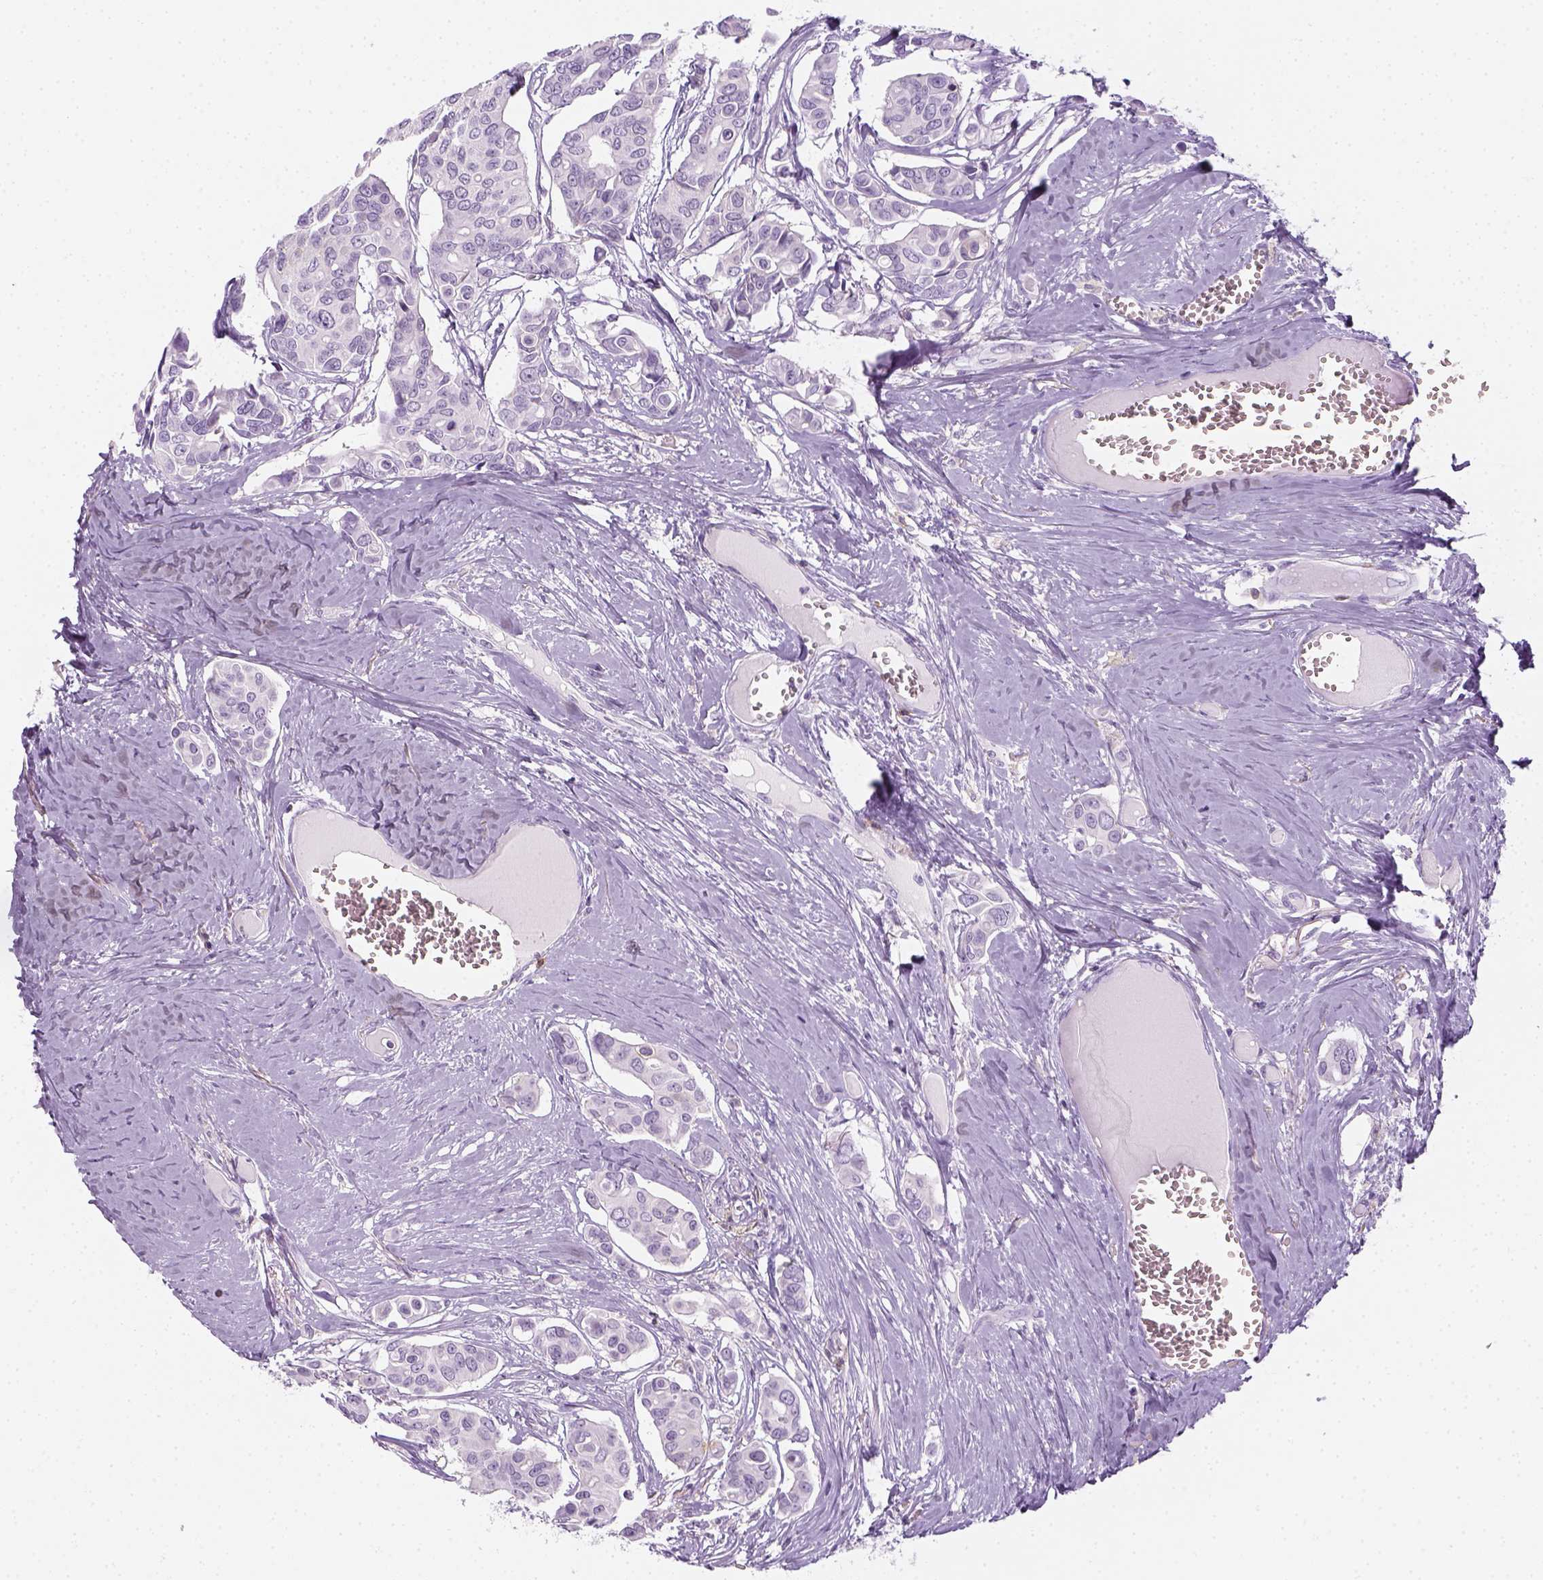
{"staining": {"intensity": "negative", "quantity": "none", "location": "none"}, "tissue": "breast cancer", "cell_type": "Tumor cells", "image_type": "cancer", "snomed": [{"axis": "morphology", "description": "Duct carcinoma"}, {"axis": "topography", "description": "Breast"}], "caption": "A histopathology image of breast infiltrating ductal carcinoma stained for a protein reveals no brown staining in tumor cells.", "gene": "AQP3", "patient": {"sex": "female", "age": 54}}